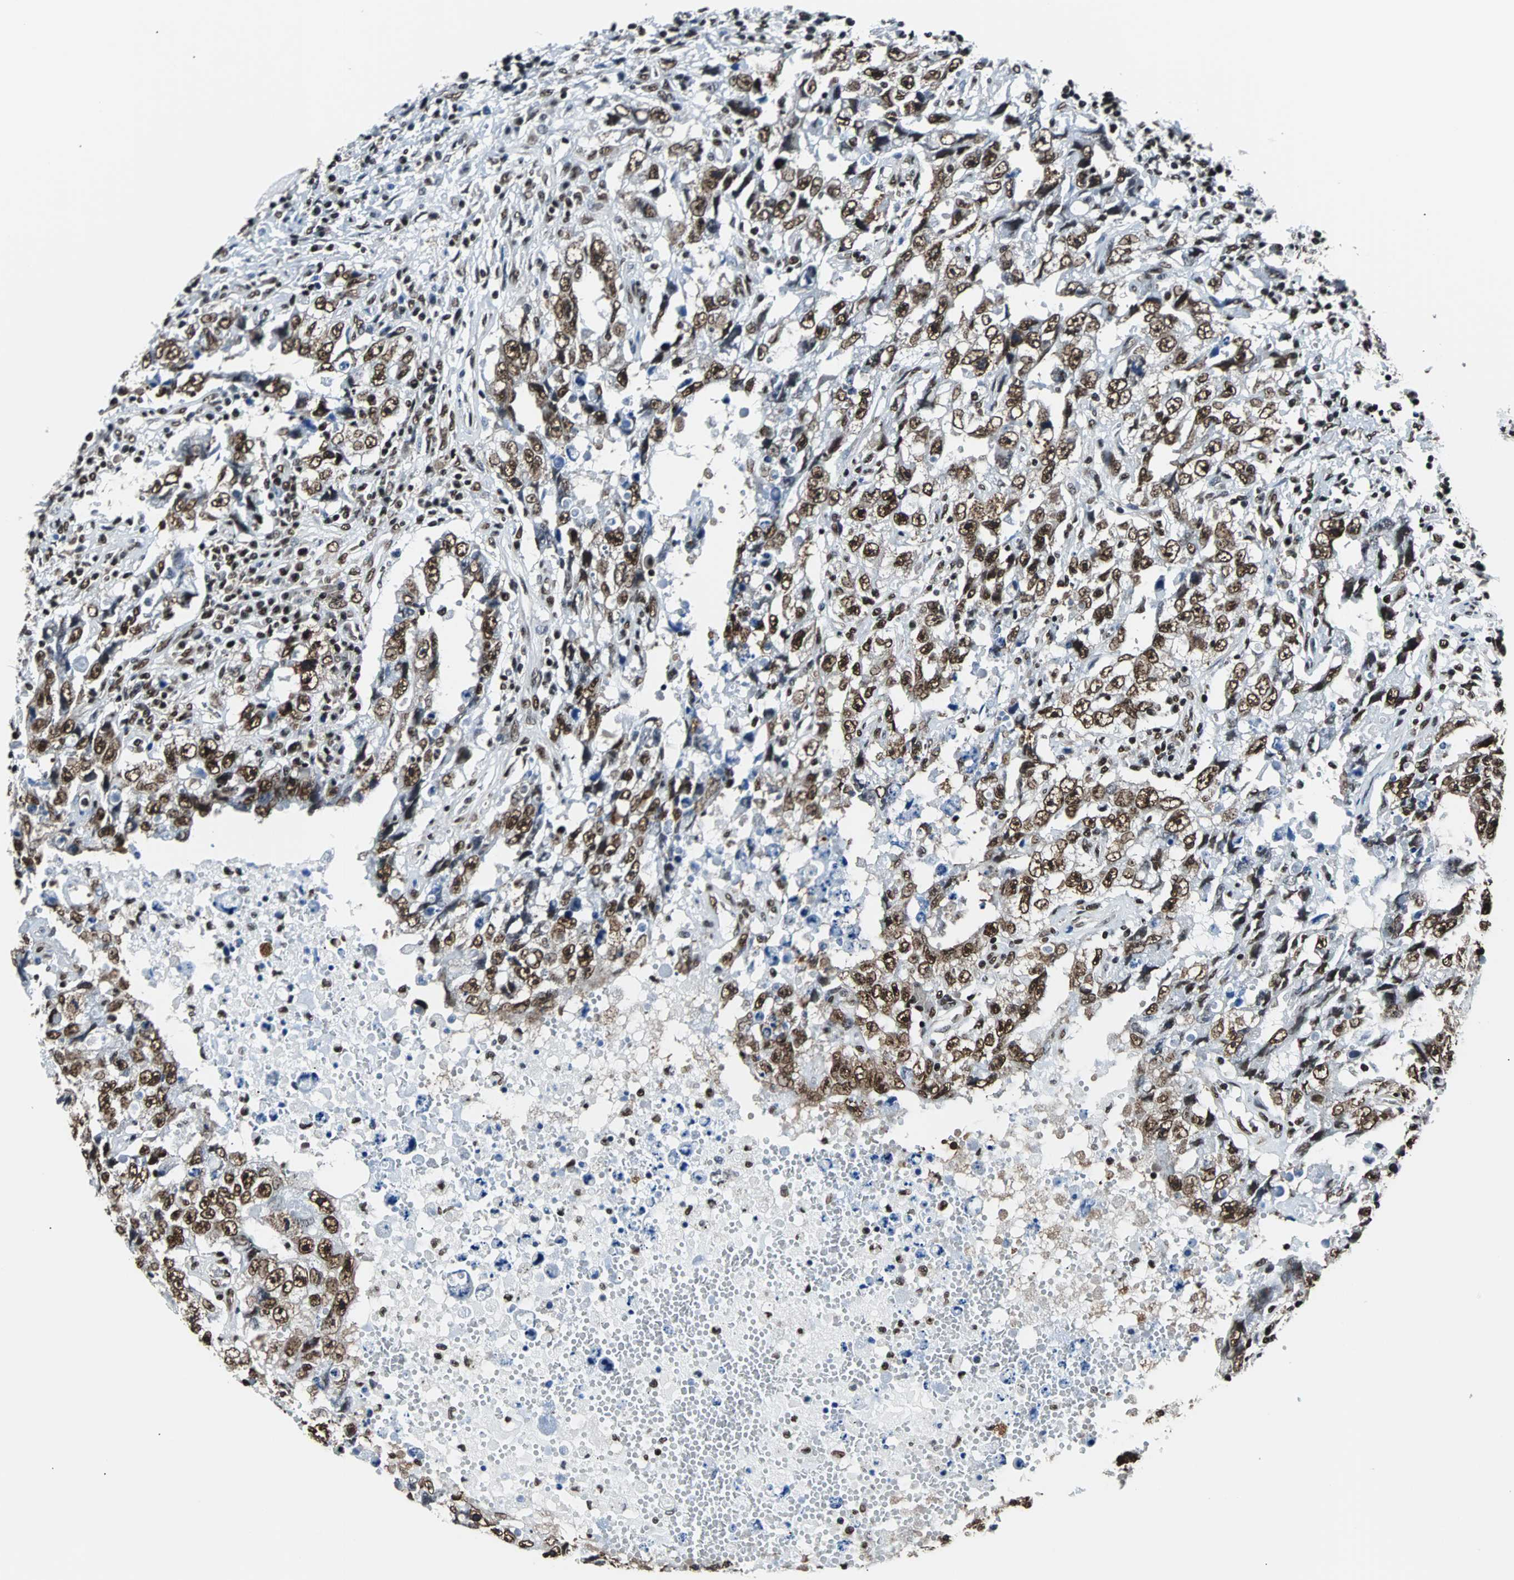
{"staining": {"intensity": "strong", "quantity": ">75%", "location": "nuclear"}, "tissue": "testis cancer", "cell_type": "Tumor cells", "image_type": "cancer", "snomed": [{"axis": "morphology", "description": "Carcinoma, Embryonal, NOS"}, {"axis": "topography", "description": "Testis"}], "caption": "Immunohistochemical staining of testis embryonal carcinoma shows high levels of strong nuclear protein staining in approximately >75% of tumor cells. (DAB IHC with brightfield microscopy, high magnification).", "gene": "FUBP1", "patient": {"sex": "male", "age": 26}}